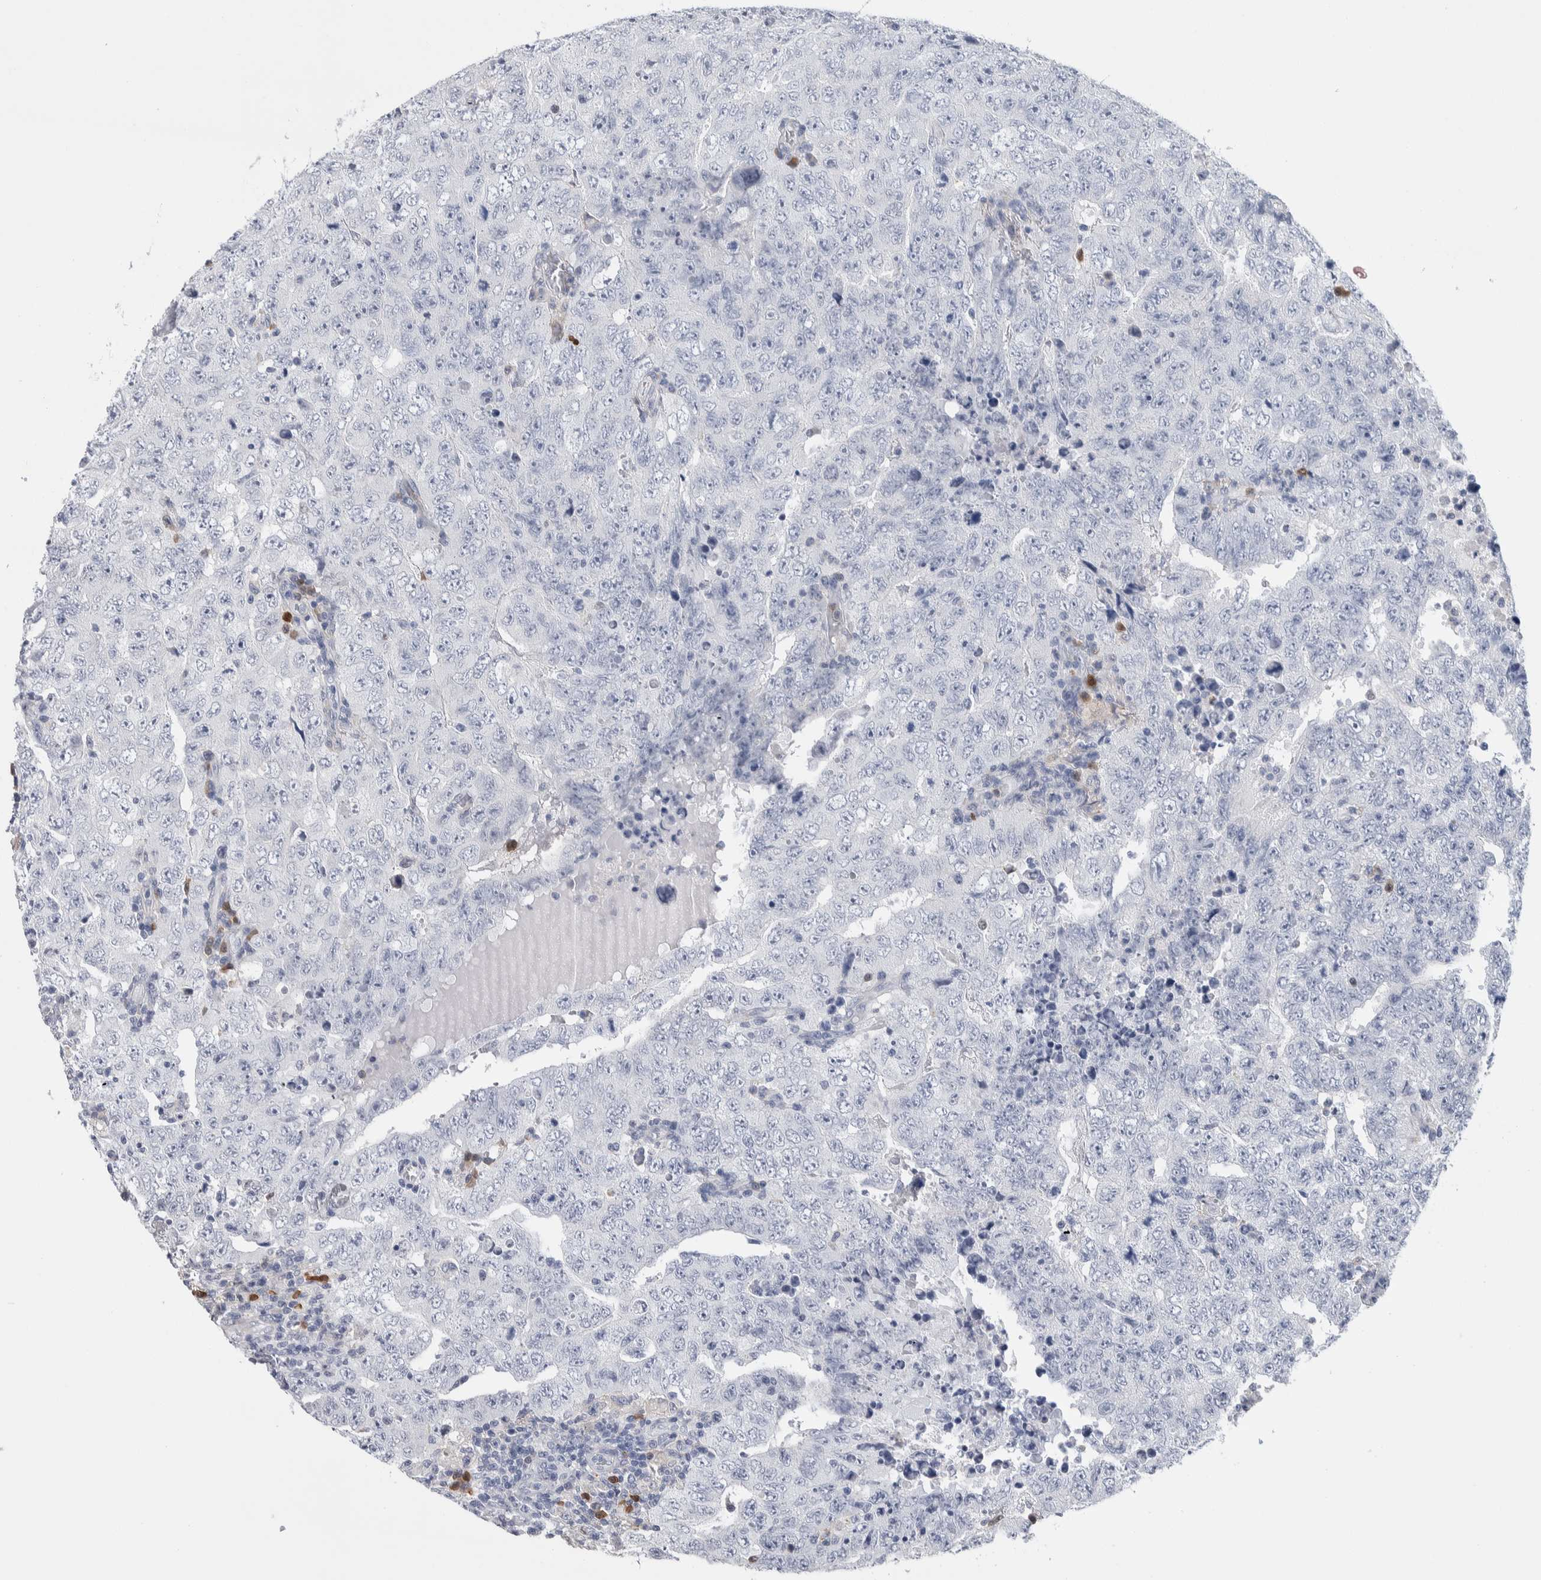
{"staining": {"intensity": "negative", "quantity": "none", "location": "none"}, "tissue": "testis cancer", "cell_type": "Tumor cells", "image_type": "cancer", "snomed": [{"axis": "morphology", "description": "Carcinoma, Embryonal, NOS"}, {"axis": "topography", "description": "Testis"}], "caption": "The image demonstrates no staining of tumor cells in testis cancer (embryonal carcinoma).", "gene": "LURAP1L", "patient": {"sex": "male", "age": 26}}